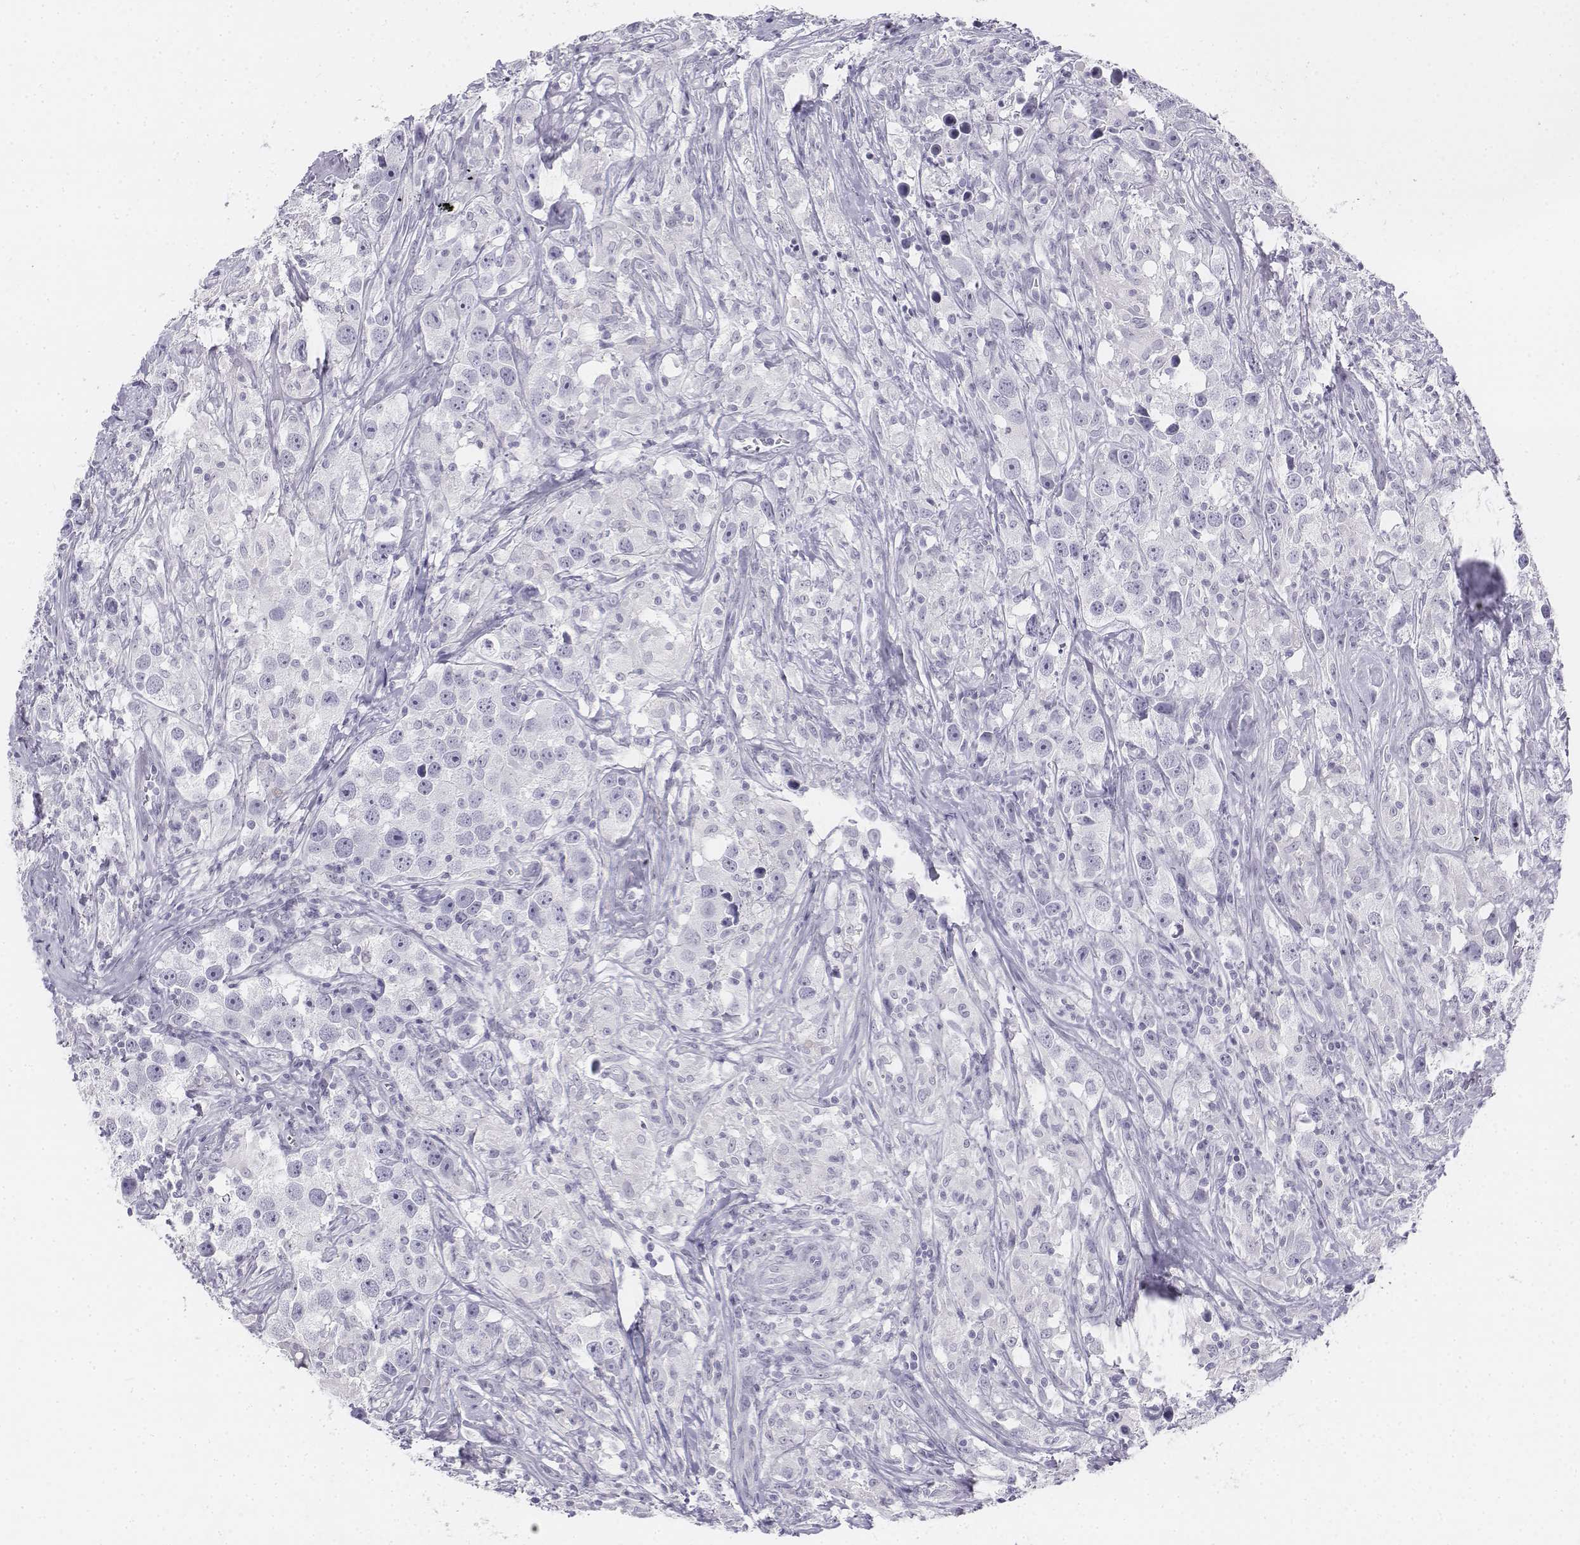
{"staining": {"intensity": "negative", "quantity": "none", "location": "none"}, "tissue": "testis cancer", "cell_type": "Tumor cells", "image_type": "cancer", "snomed": [{"axis": "morphology", "description": "Seminoma, NOS"}, {"axis": "topography", "description": "Testis"}], "caption": "This is a micrograph of immunohistochemistry staining of testis seminoma, which shows no expression in tumor cells.", "gene": "UCN2", "patient": {"sex": "male", "age": 49}}